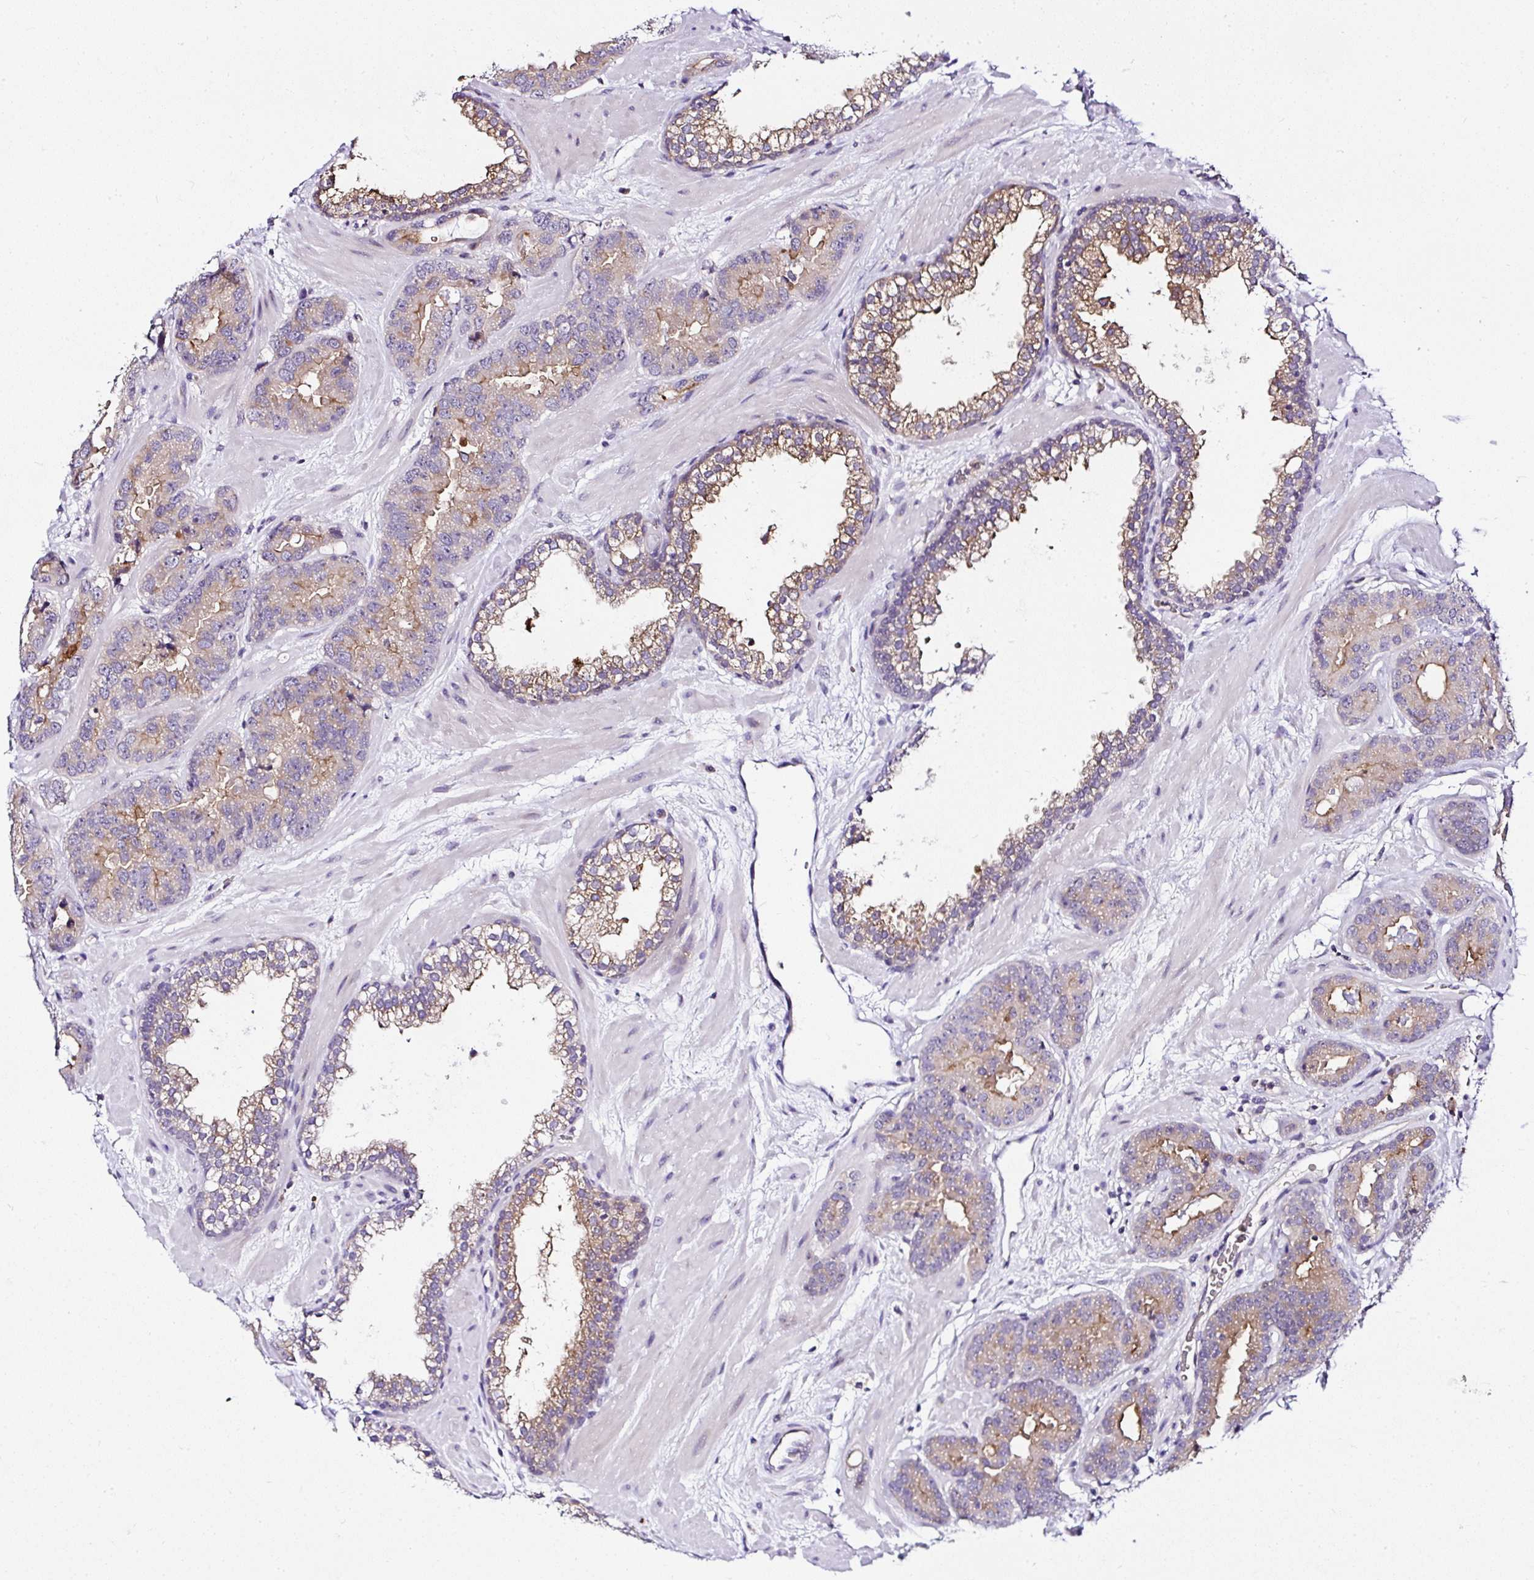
{"staining": {"intensity": "weak", "quantity": "25%-75%", "location": "cytoplasmic/membranous"}, "tissue": "prostate cancer", "cell_type": "Tumor cells", "image_type": "cancer", "snomed": [{"axis": "morphology", "description": "Adenocarcinoma, Low grade"}, {"axis": "topography", "description": "Prostate"}], "caption": "A low amount of weak cytoplasmic/membranous staining is seen in approximately 25%-75% of tumor cells in low-grade adenocarcinoma (prostate) tissue. The protein of interest is shown in brown color, while the nuclei are stained blue.", "gene": "DEPDC5", "patient": {"sex": "male", "age": 62}}